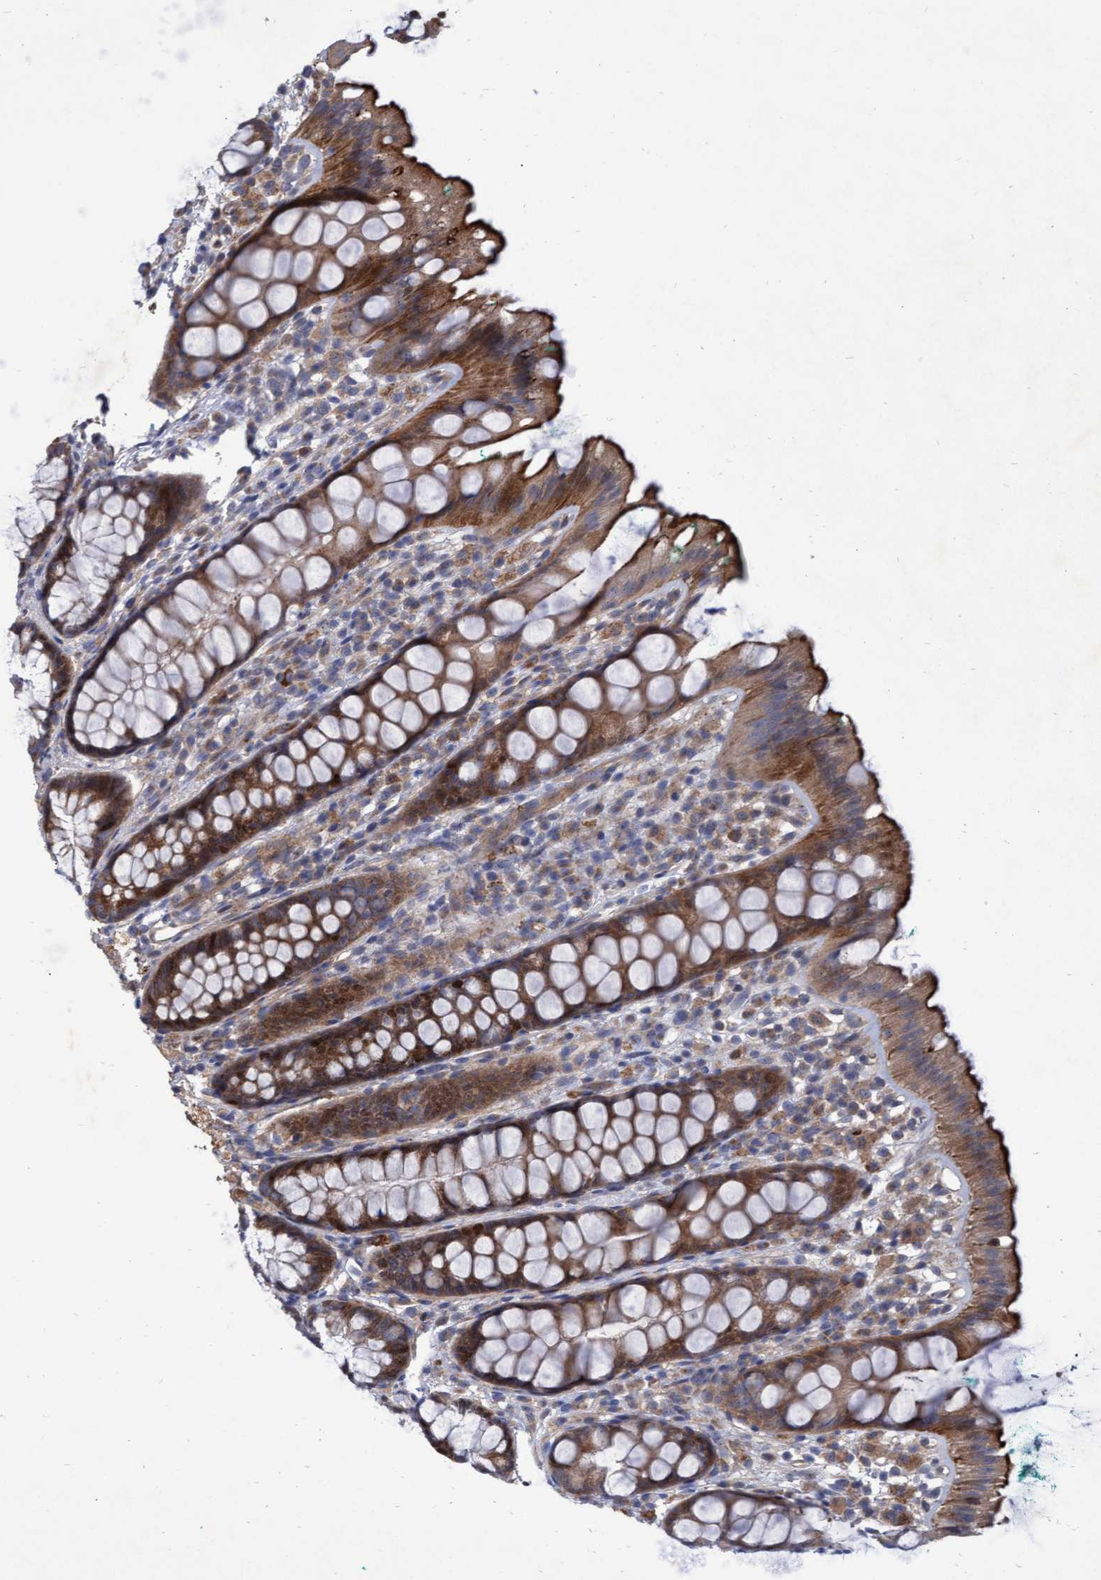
{"staining": {"intensity": "moderate", "quantity": ">75%", "location": "cytoplasmic/membranous"}, "tissue": "rectum", "cell_type": "Glandular cells", "image_type": "normal", "snomed": [{"axis": "morphology", "description": "Normal tissue, NOS"}, {"axis": "topography", "description": "Rectum"}], "caption": "Immunohistochemical staining of normal human rectum shows medium levels of moderate cytoplasmic/membranous expression in approximately >75% of glandular cells. (DAB = brown stain, brightfield microscopy at high magnification).", "gene": "ABCF2", "patient": {"sex": "female", "age": 65}}